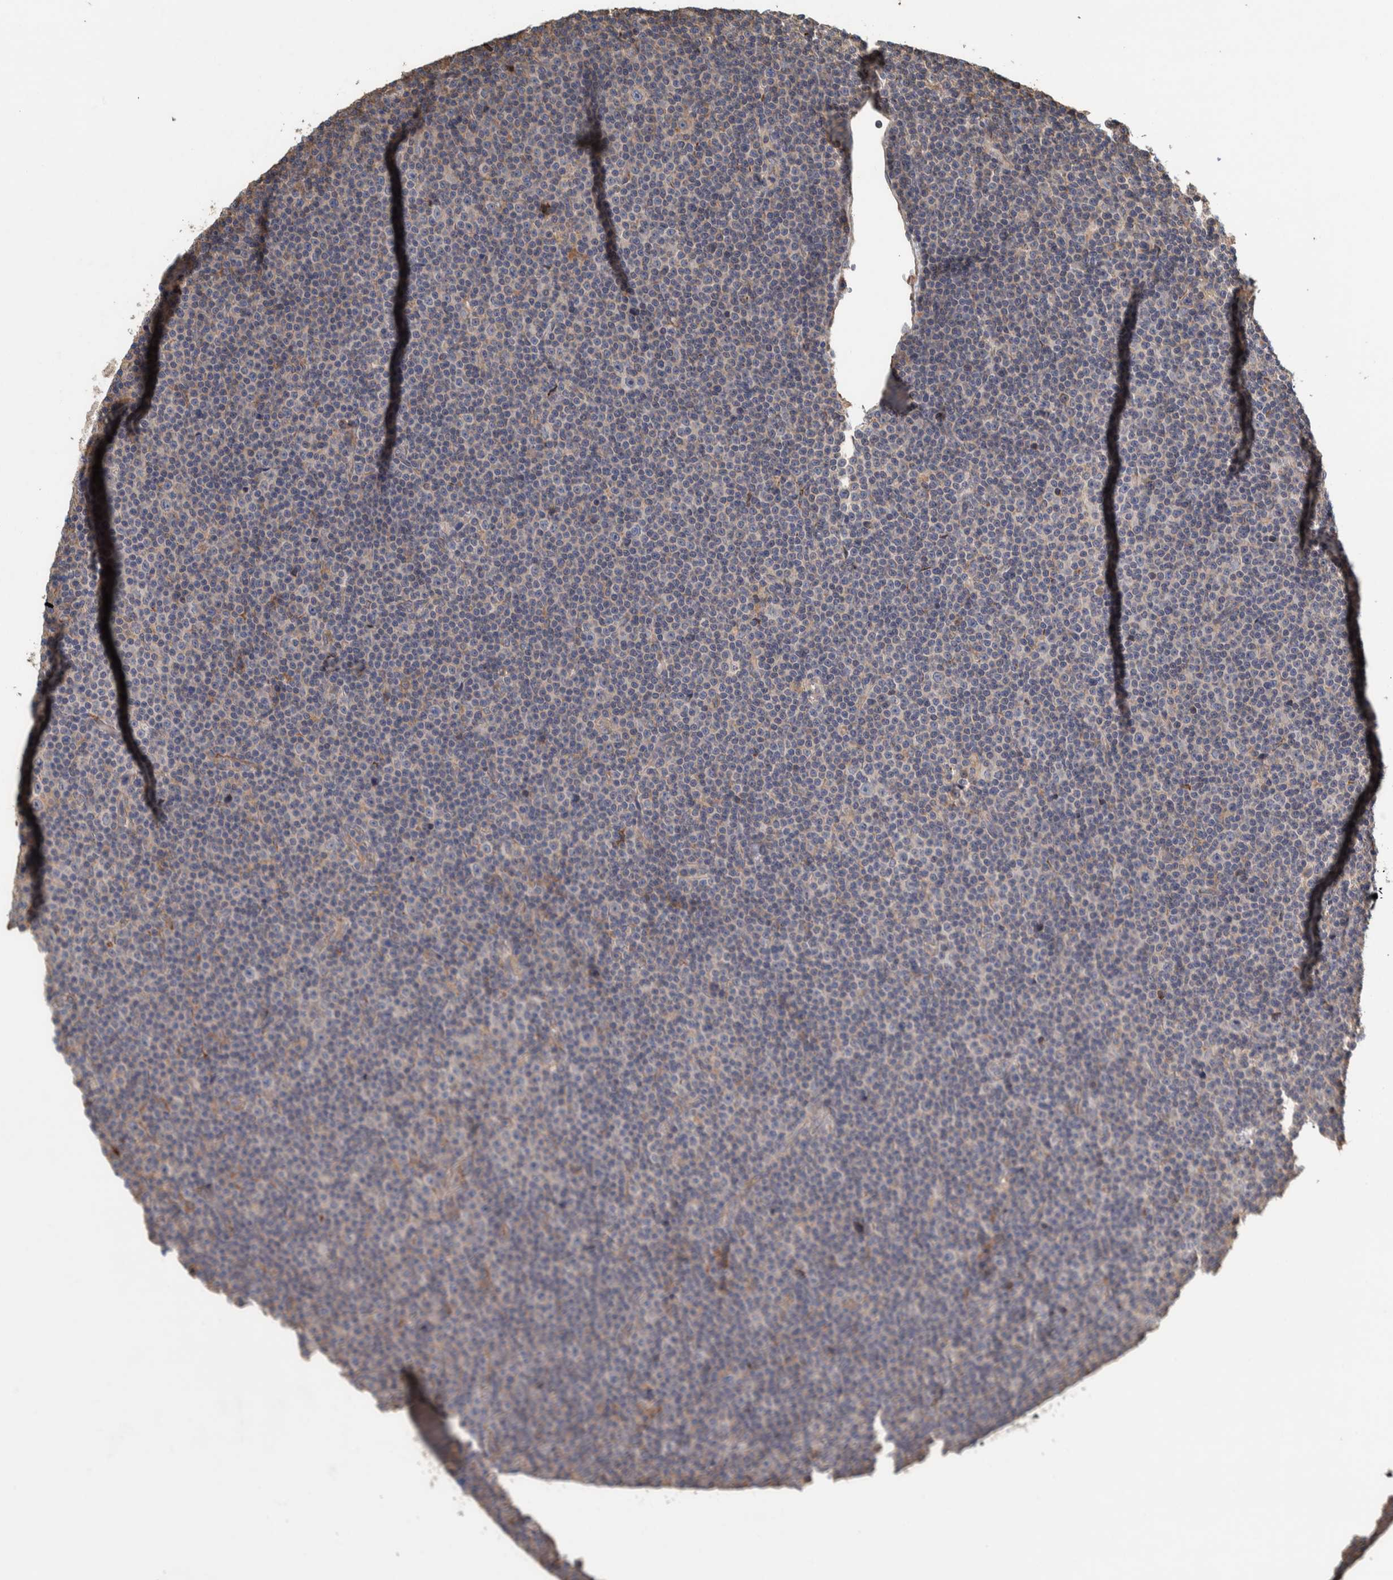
{"staining": {"intensity": "negative", "quantity": "none", "location": "none"}, "tissue": "lymphoma", "cell_type": "Tumor cells", "image_type": "cancer", "snomed": [{"axis": "morphology", "description": "Malignant lymphoma, non-Hodgkin's type, Low grade"}, {"axis": "topography", "description": "Lymph node"}], "caption": "IHC photomicrograph of lymphoma stained for a protein (brown), which demonstrates no staining in tumor cells.", "gene": "PLA2G3", "patient": {"sex": "female", "age": 67}}